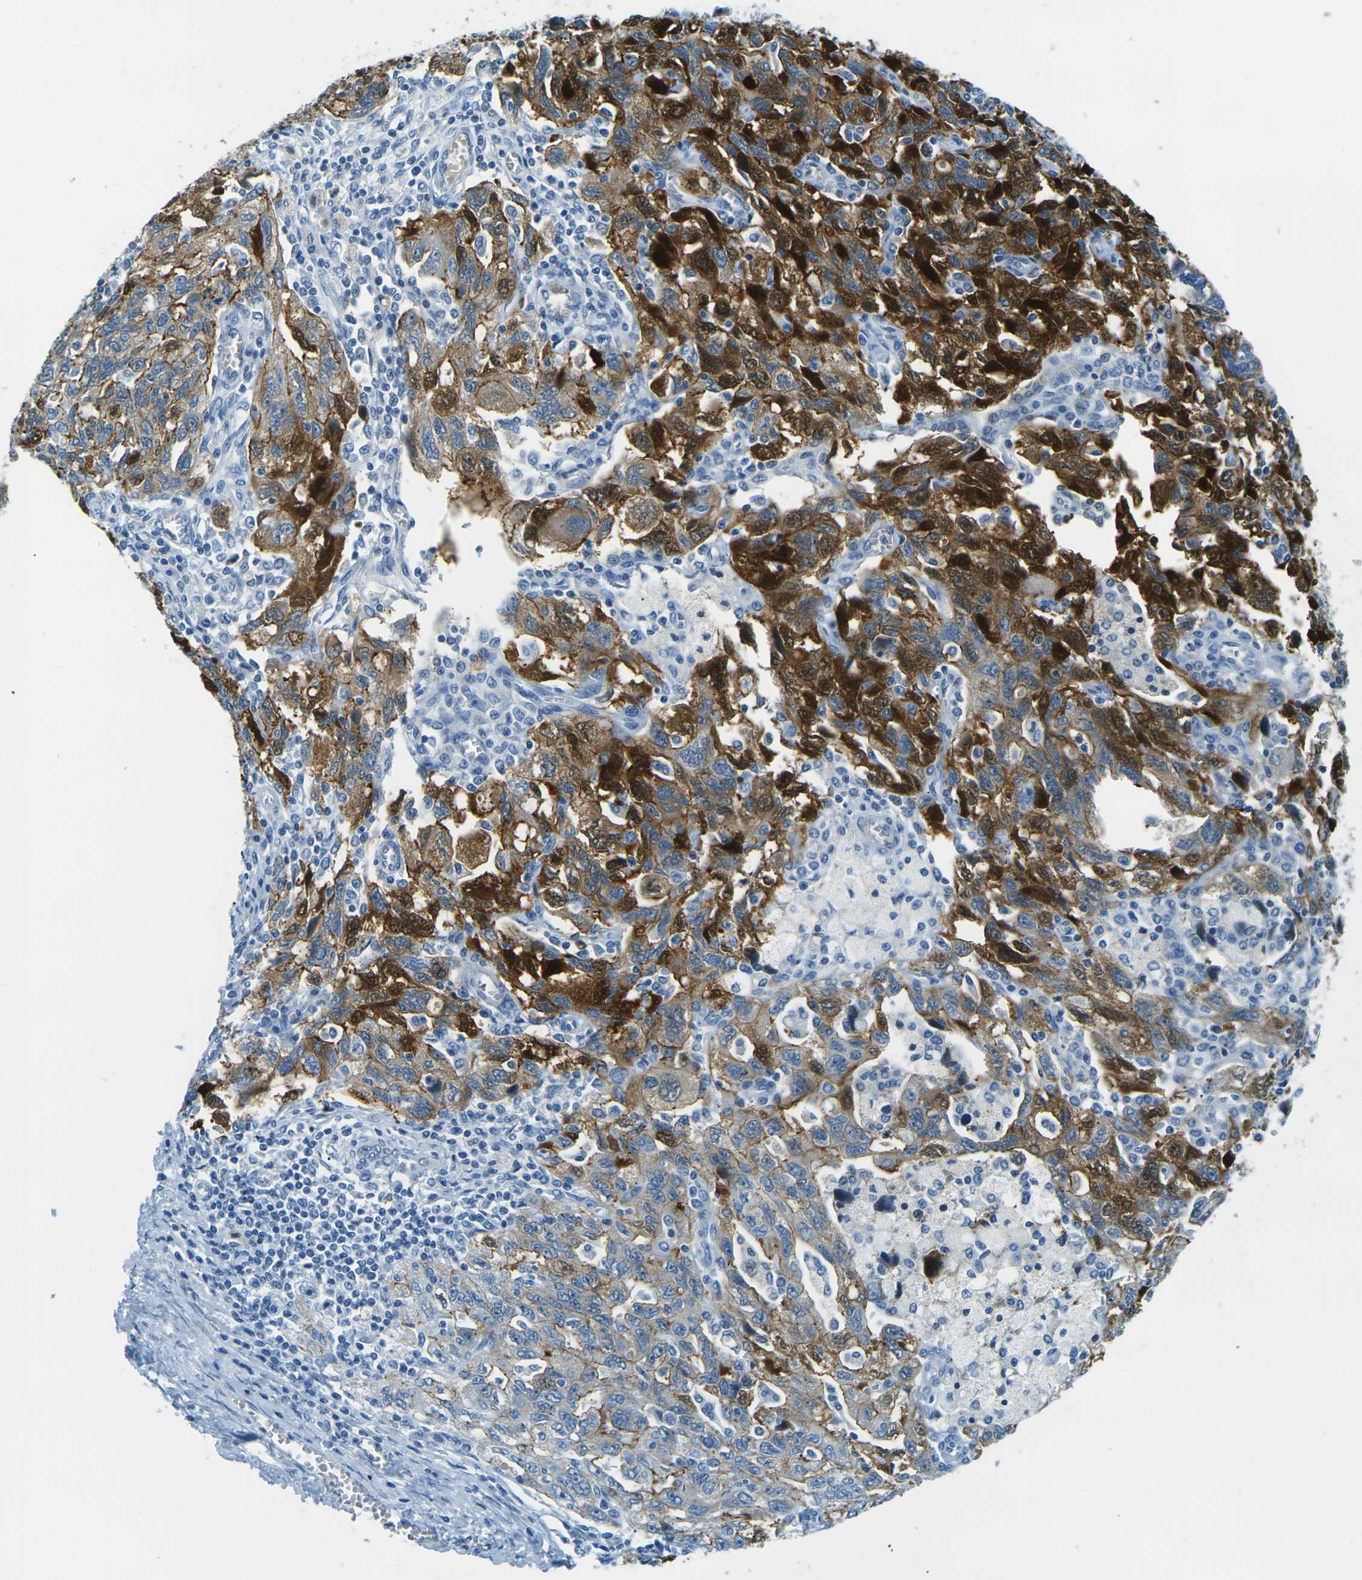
{"staining": {"intensity": "strong", "quantity": ">75%", "location": "cytoplasmic/membranous"}, "tissue": "ovarian cancer", "cell_type": "Tumor cells", "image_type": "cancer", "snomed": [{"axis": "morphology", "description": "Carcinoma, NOS"}, {"axis": "morphology", "description": "Cystadenocarcinoma, serous, NOS"}, {"axis": "topography", "description": "Ovary"}], "caption": "Immunohistochemical staining of human ovarian cancer (carcinoma) exhibits strong cytoplasmic/membranous protein expression in about >75% of tumor cells.", "gene": "OCLN", "patient": {"sex": "female", "age": 69}}